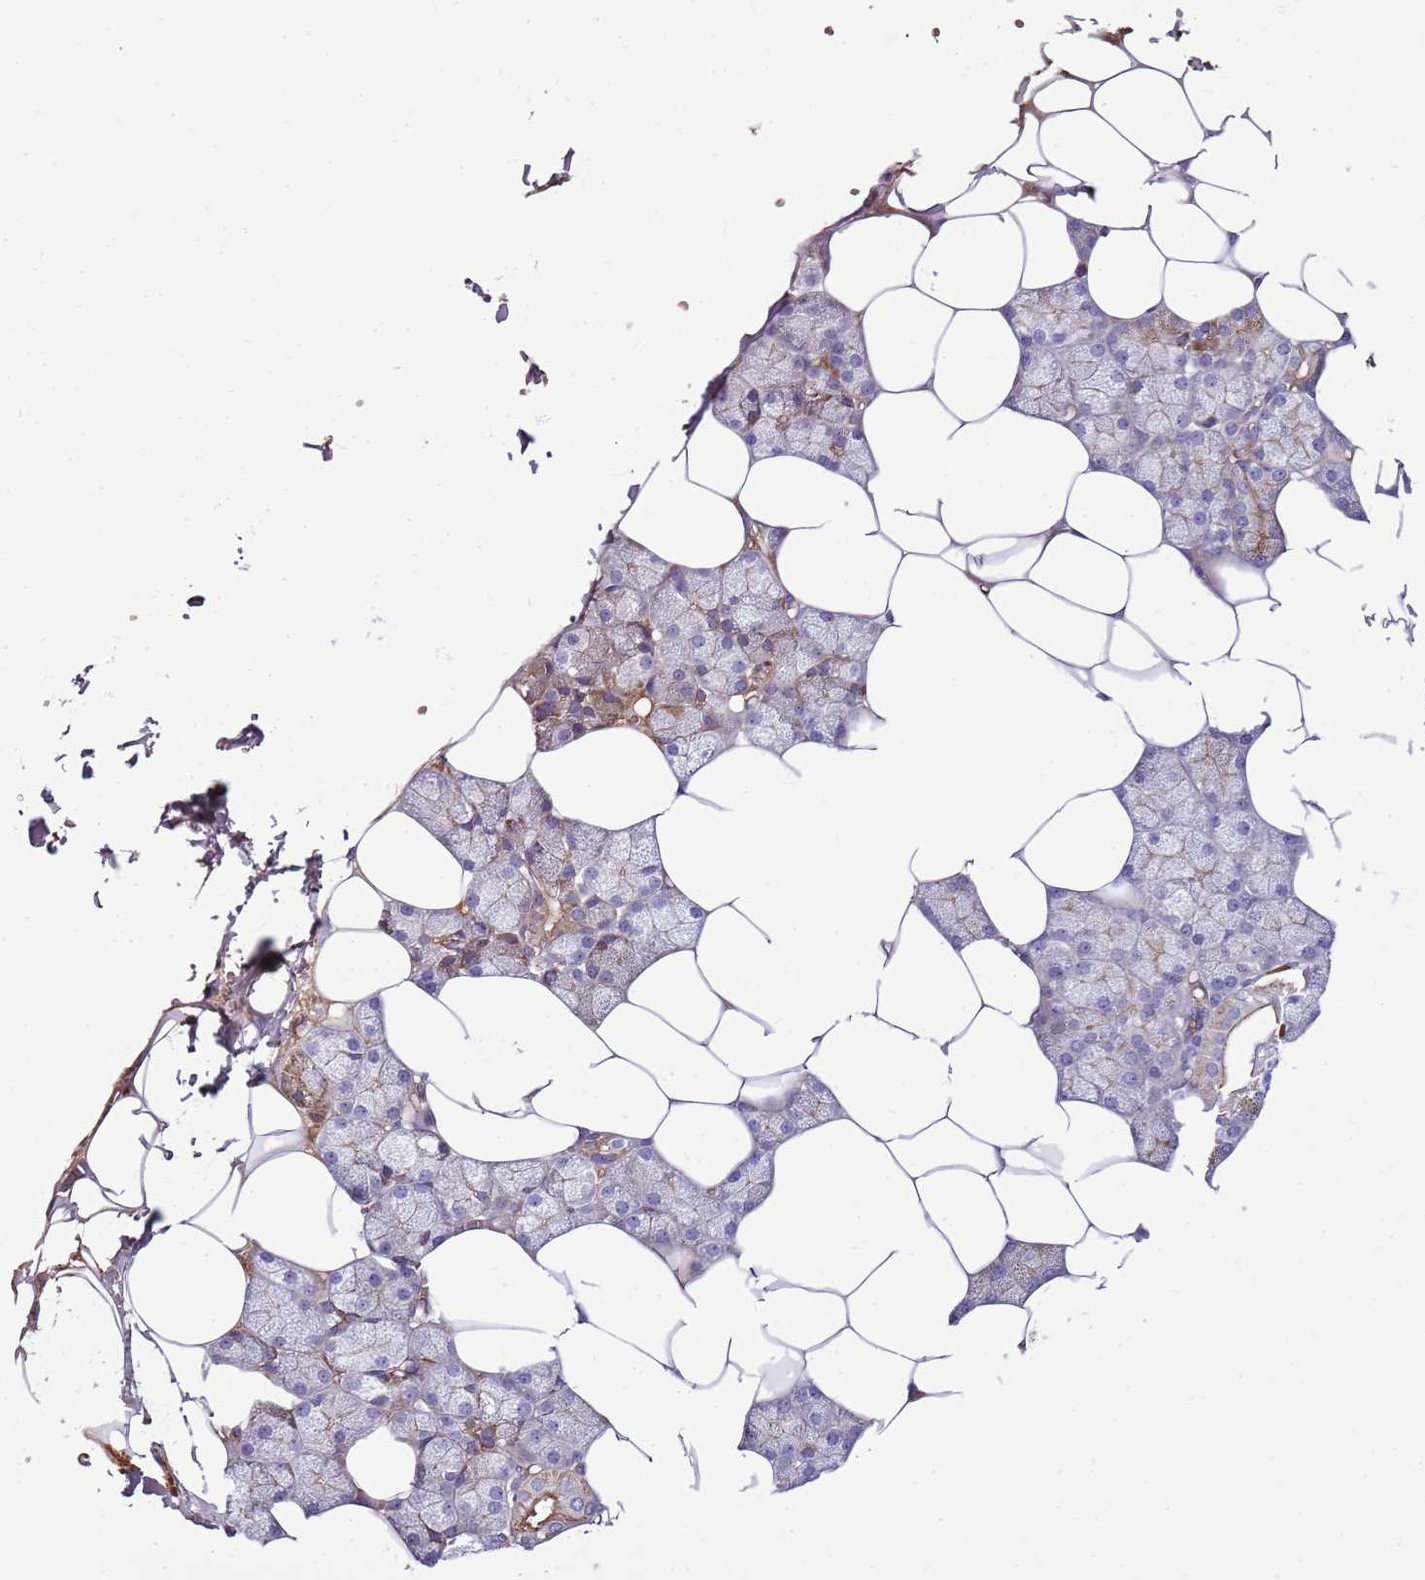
{"staining": {"intensity": "moderate", "quantity": "25%-75%", "location": "cytoplasmic/membranous"}, "tissue": "salivary gland", "cell_type": "Glandular cells", "image_type": "normal", "snomed": [{"axis": "morphology", "description": "Normal tissue, NOS"}, {"axis": "topography", "description": "Salivary gland"}], "caption": "Salivary gland stained with DAB (3,3'-diaminobenzidine) IHC demonstrates medium levels of moderate cytoplasmic/membranous staining in about 25%-75% of glandular cells. (brown staining indicates protein expression, while blue staining denotes nuclei).", "gene": "GFRAL", "patient": {"sex": "male", "age": 62}}